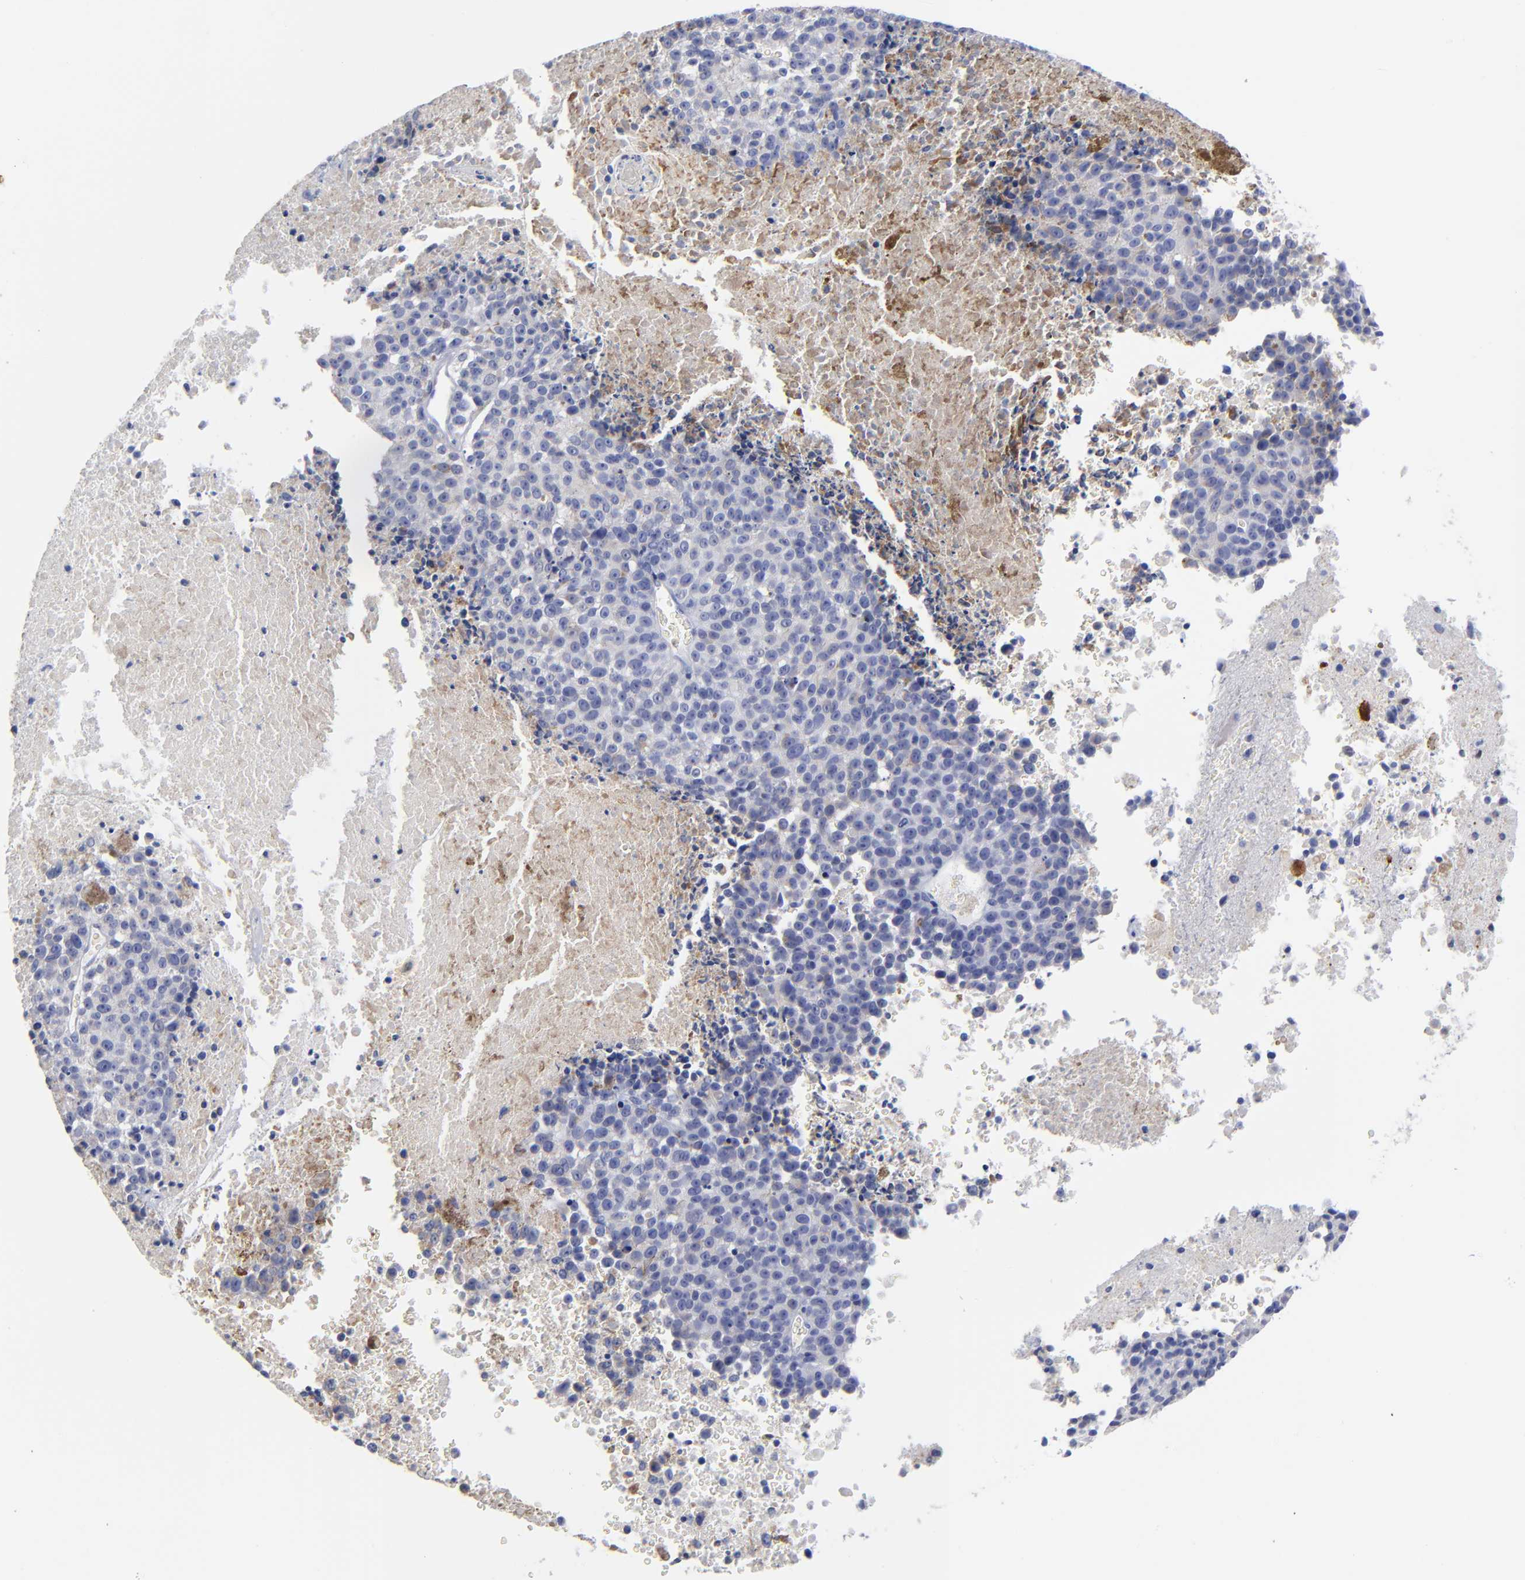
{"staining": {"intensity": "negative", "quantity": "none", "location": "none"}, "tissue": "melanoma", "cell_type": "Tumor cells", "image_type": "cancer", "snomed": [{"axis": "morphology", "description": "Malignant melanoma, Metastatic site"}, {"axis": "topography", "description": "Cerebral cortex"}], "caption": "The IHC micrograph has no significant positivity in tumor cells of malignant melanoma (metastatic site) tissue. (DAB IHC, high magnification).", "gene": "PTP4A1", "patient": {"sex": "female", "age": 52}}